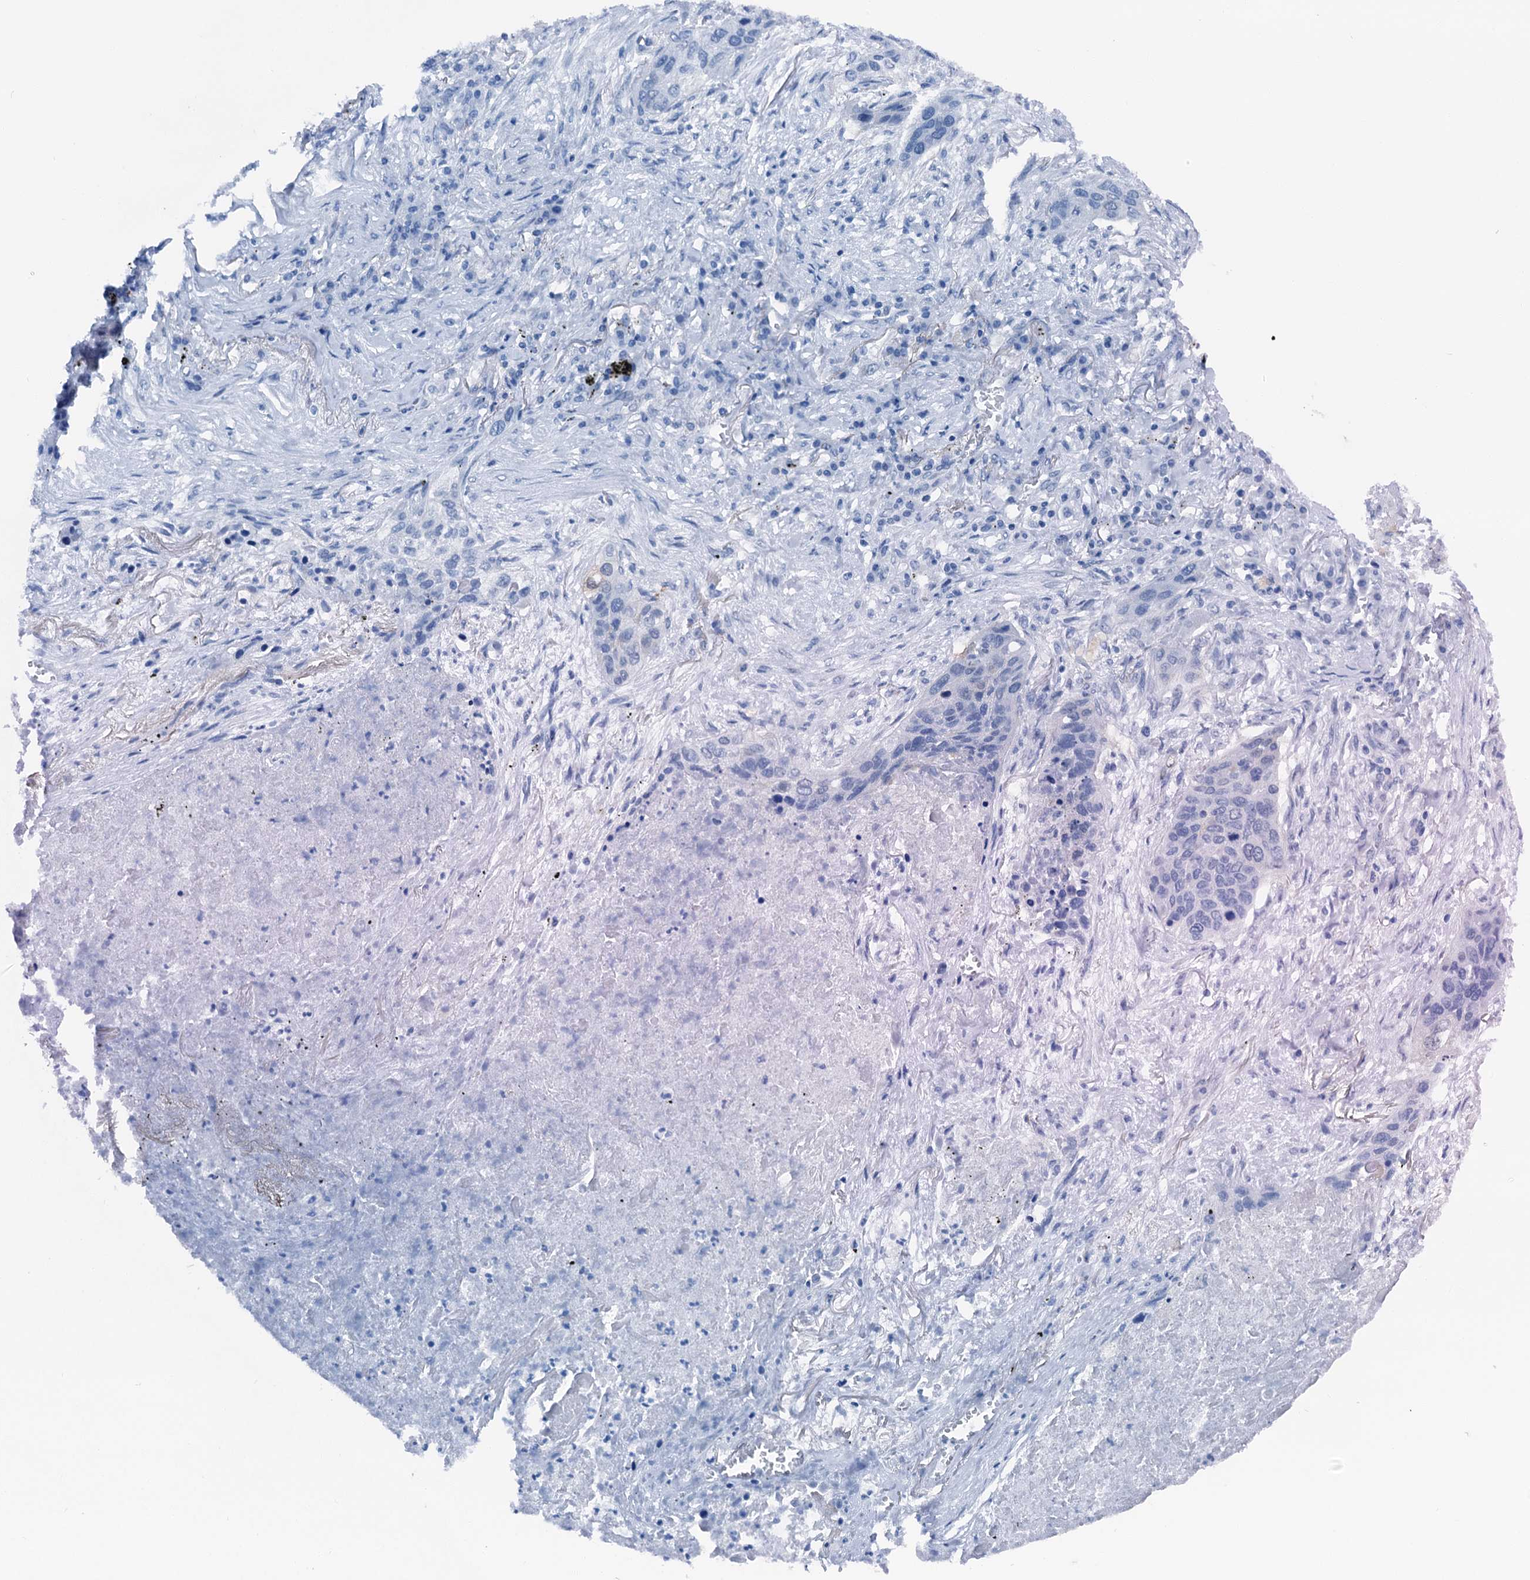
{"staining": {"intensity": "negative", "quantity": "none", "location": "none"}, "tissue": "lung cancer", "cell_type": "Tumor cells", "image_type": "cancer", "snomed": [{"axis": "morphology", "description": "Squamous cell carcinoma, NOS"}, {"axis": "topography", "description": "Lung"}], "caption": "This is an IHC image of human squamous cell carcinoma (lung). There is no staining in tumor cells.", "gene": "CBLN3", "patient": {"sex": "female", "age": 63}}